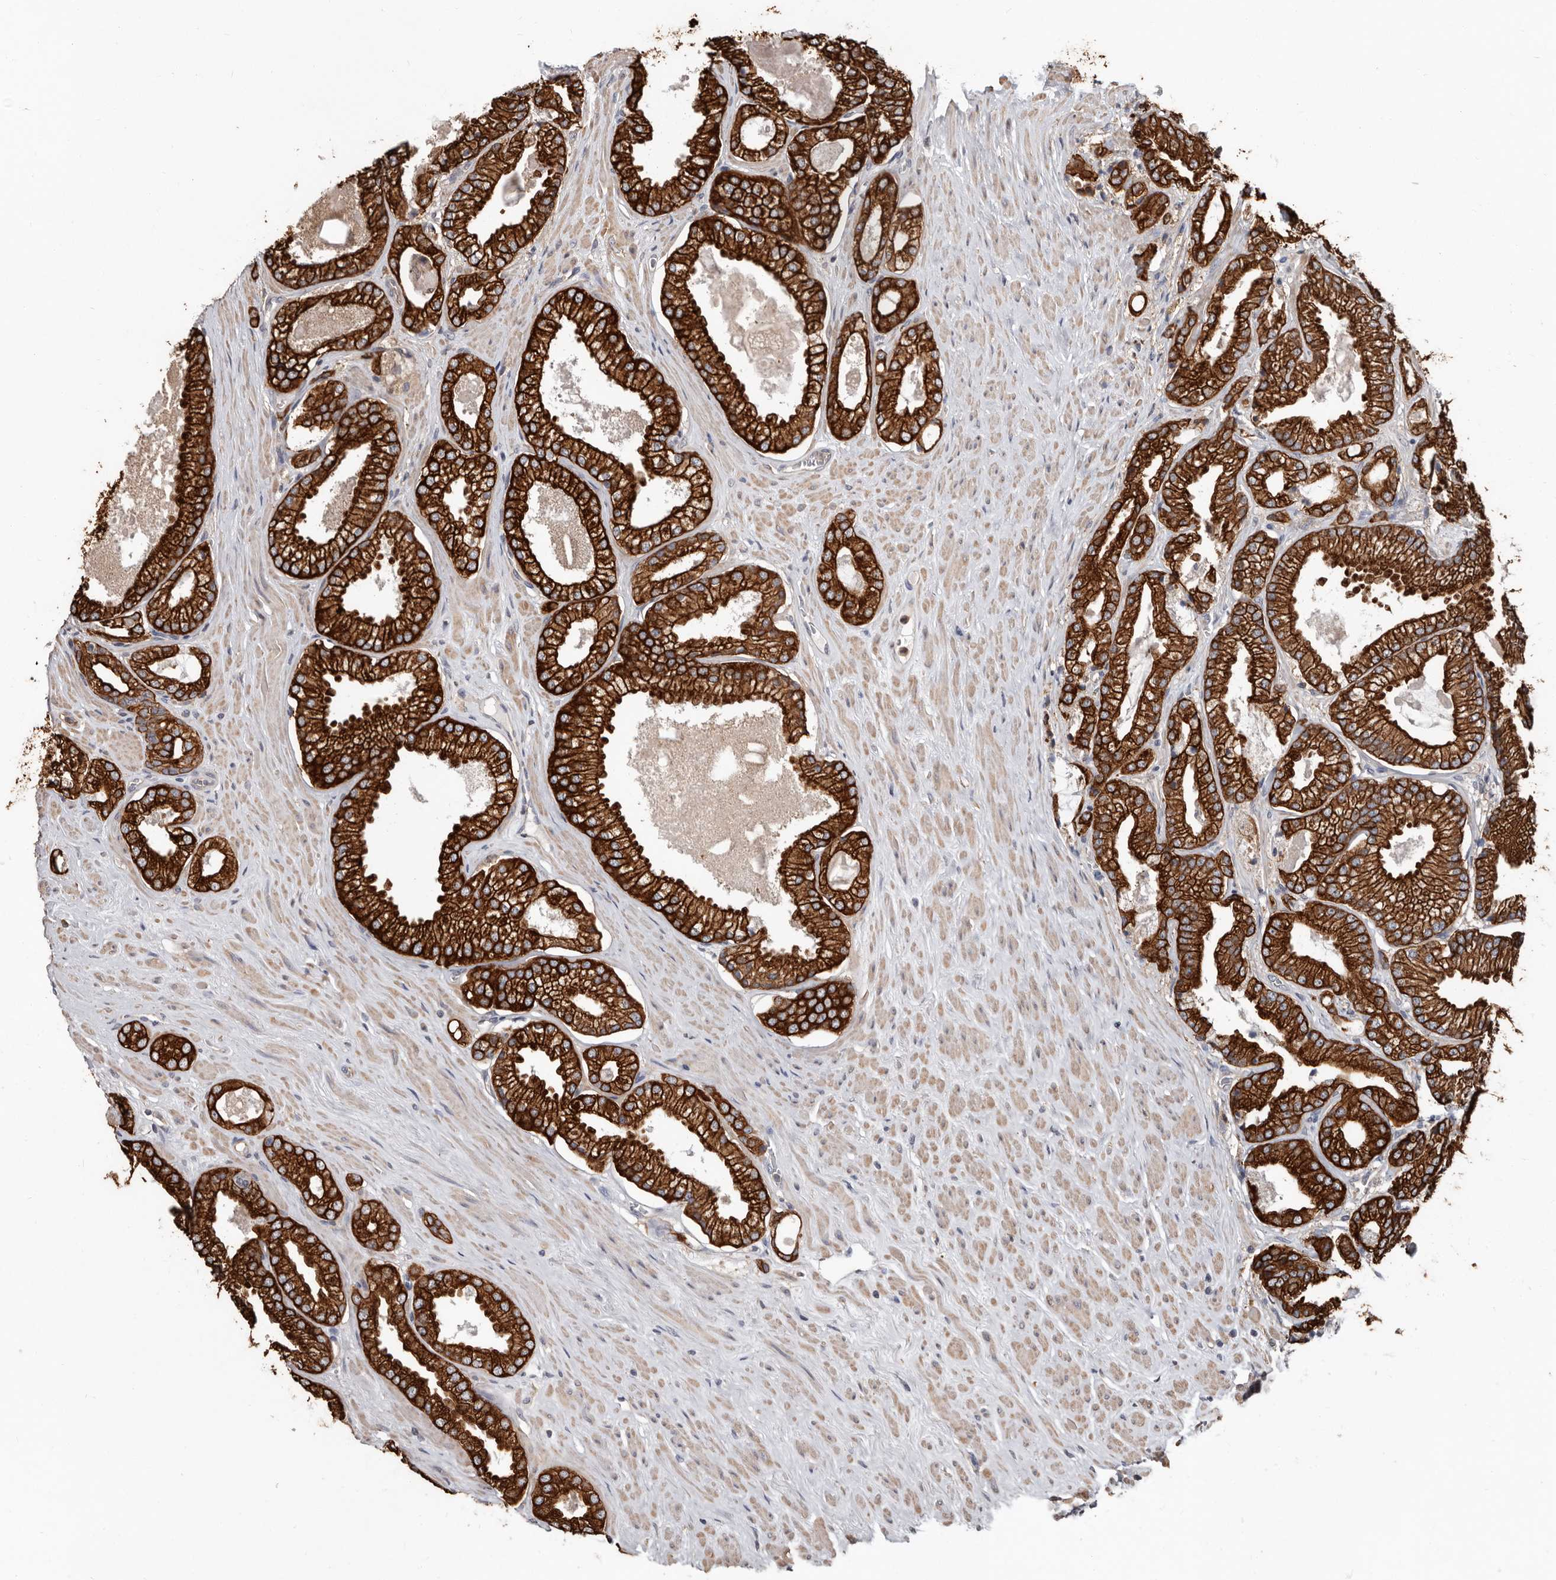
{"staining": {"intensity": "strong", "quantity": ">75%", "location": "cytoplasmic/membranous"}, "tissue": "prostate cancer", "cell_type": "Tumor cells", "image_type": "cancer", "snomed": [{"axis": "morphology", "description": "Adenocarcinoma, Low grade"}, {"axis": "topography", "description": "Prostate"}], "caption": "Prostate cancer stained with immunohistochemistry demonstrates strong cytoplasmic/membranous positivity in about >75% of tumor cells.", "gene": "MRPL18", "patient": {"sex": "male", "age": 62}}